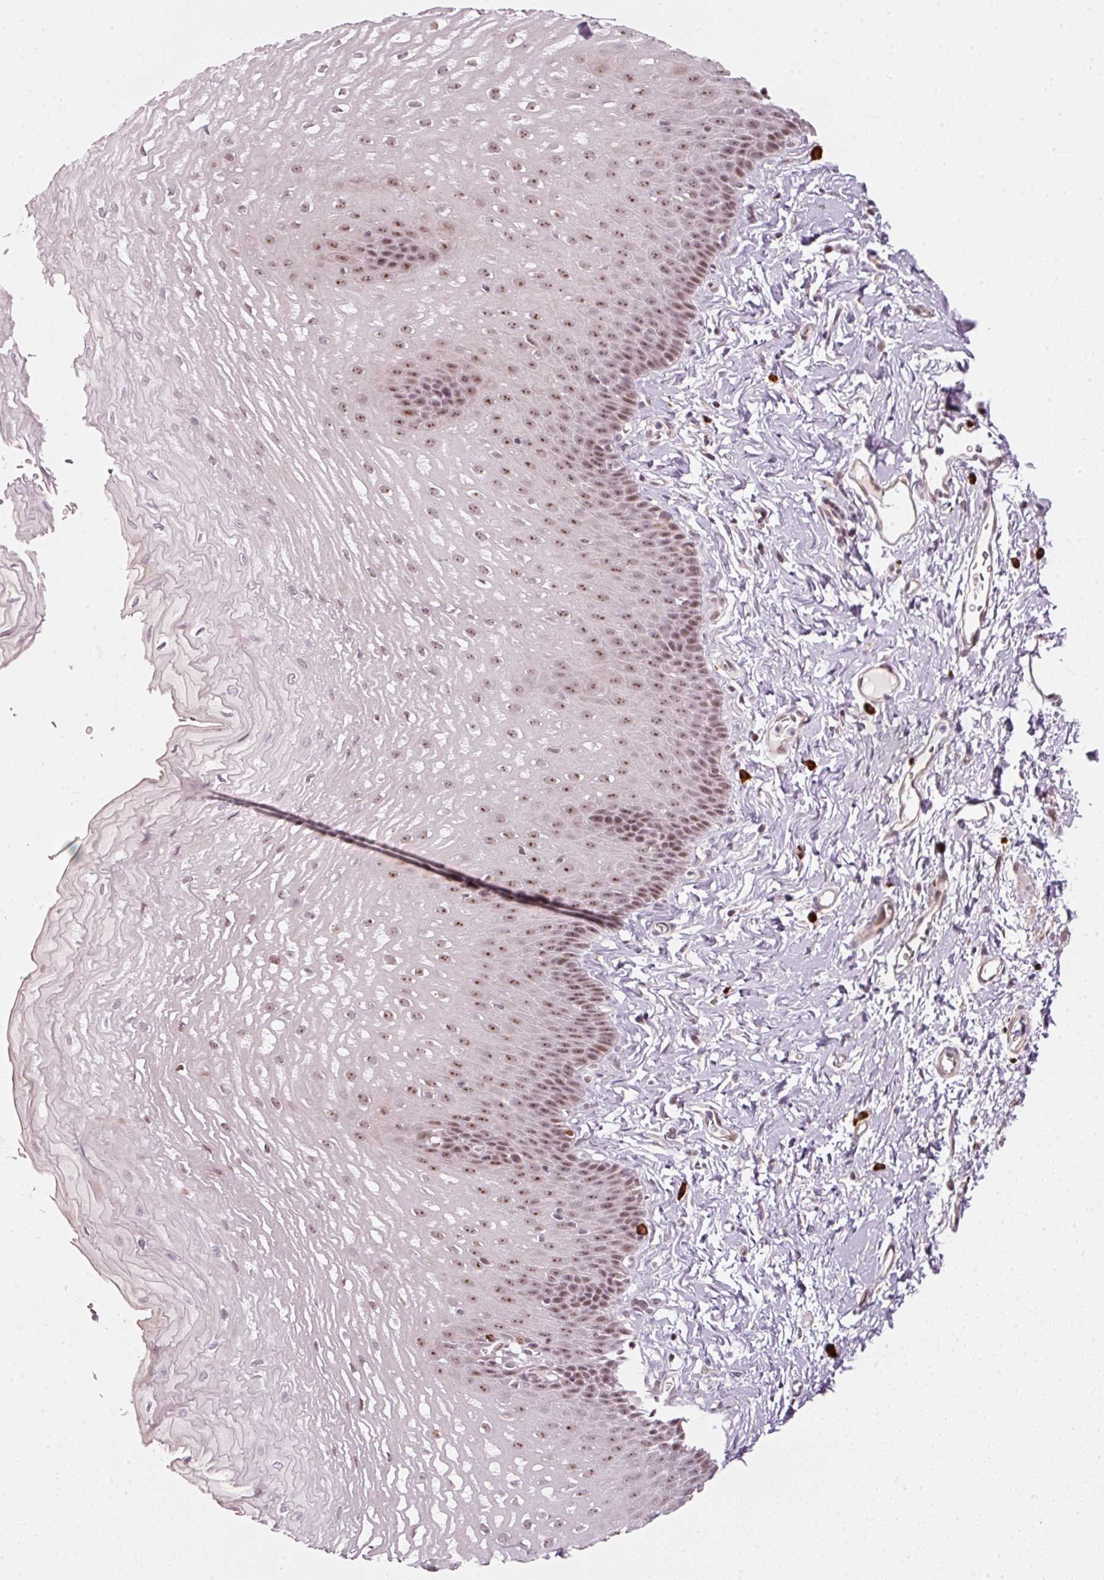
{"staining": {"intensity": "moderate", "quantity": ">75%", "location": "nuclear"}, "tissue": "esophagus", "cell_type": "Squamous epithelial cells", "image_type": "normal", "snomed": [{"axis": "morphology", "description": "Normal tissue, NOS"}, {"axis": "topography", "description": "Esophagus"}], "caption": "Esophagus stained with immunohistochemistry exhibits moderate nuclear staining in about >75% of squamous epithelial cells.", "gene": "MXRA8", "patient": {"sex": "male", "age": 70}}